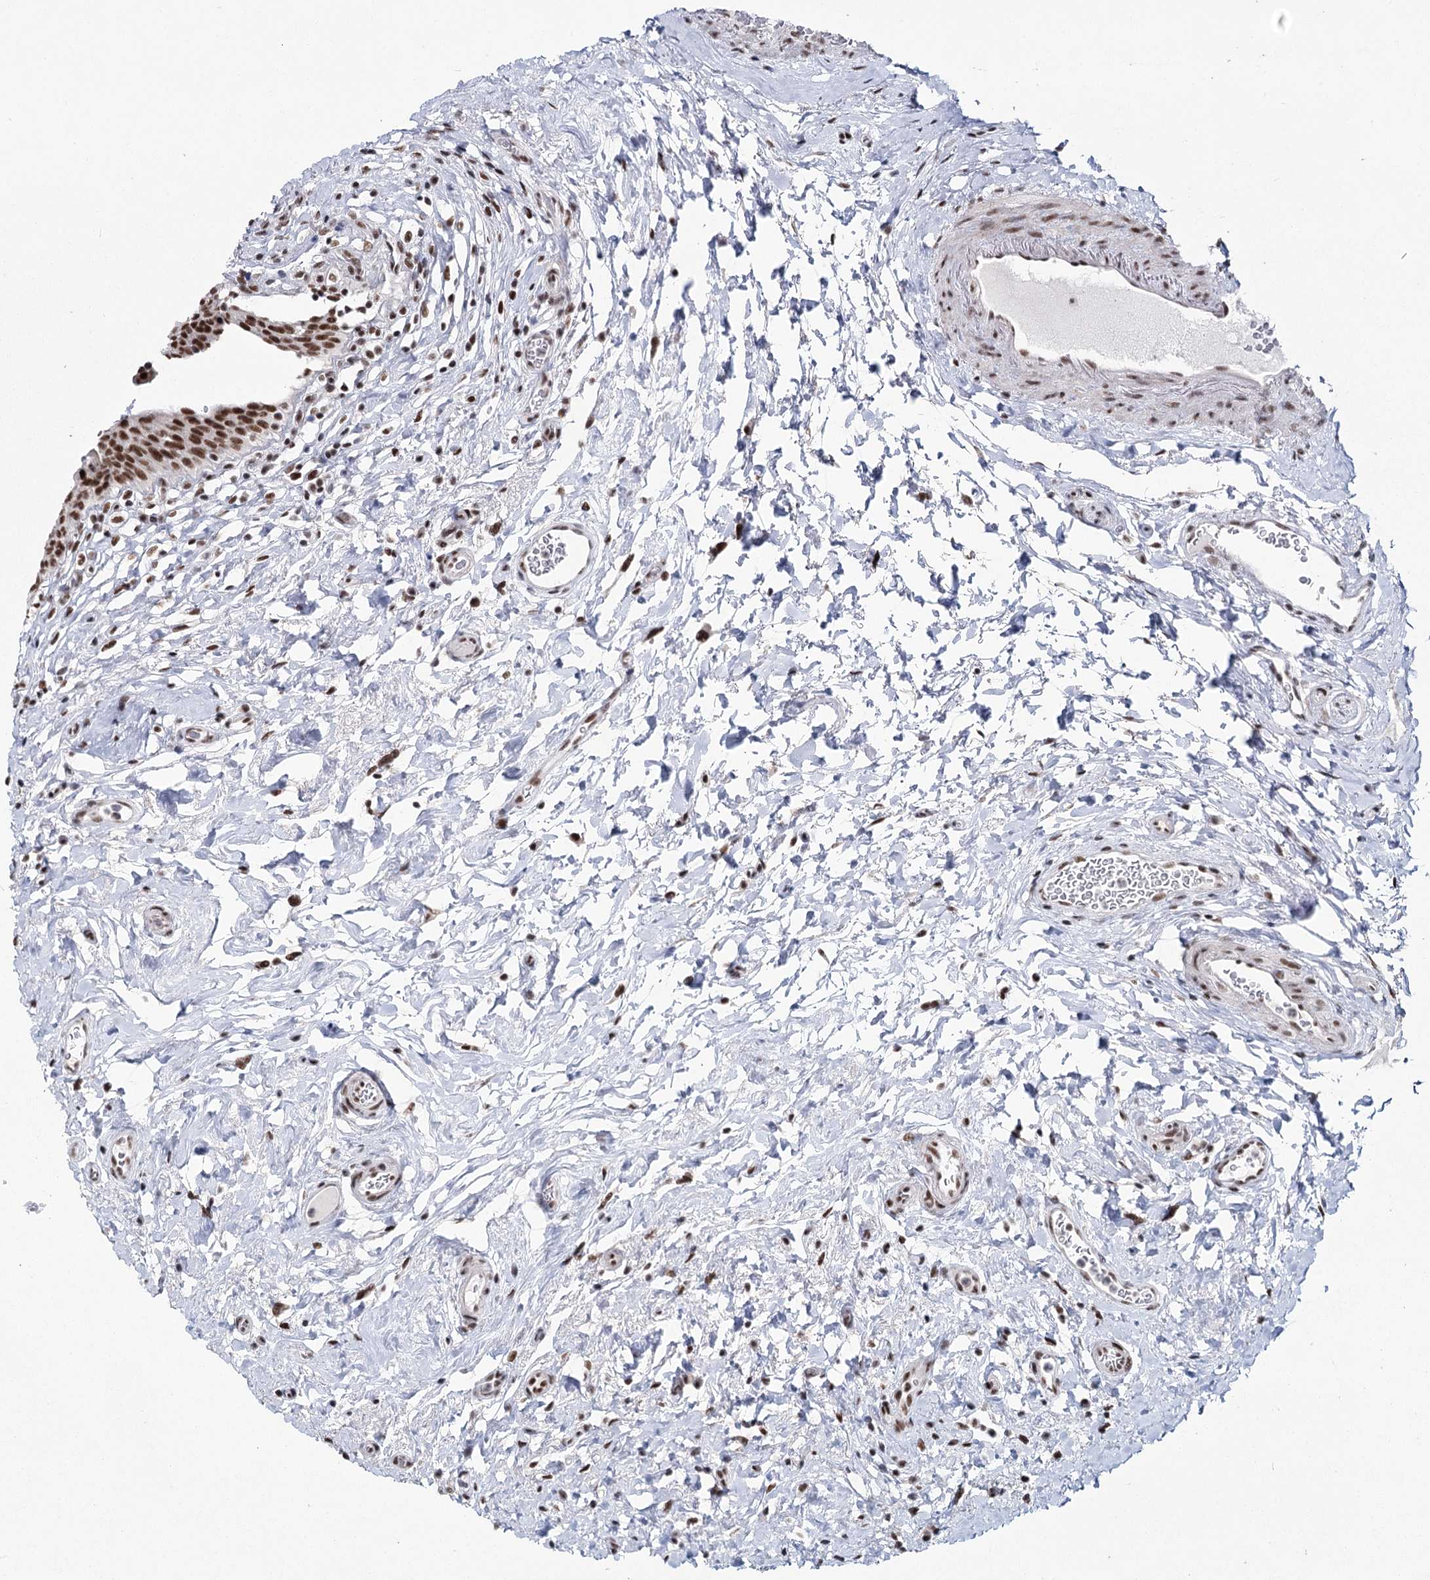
{"staining": {"intensity": "strong", "quantity": ">75%", "location": "nuclear"}, "tissue": "urinary bladder", "cell_type": "Urothelial cells", "image_type": "normal", "snomed": [{"axis": "morphology", "description": "Normal tissue, NOS"}, {"axis": "topography", "description": "Urinary bladder"}], "caption": "Immunohistochemical staining of benign human urinary bladder shows >75% levels of strong nuclear protein positivity in about >75% of urothelial cells. (Brightfield microscopy of DAB IHC at high magnification).", "gene": "SCAF8", "patient": {"sex": "male", "age": 83}}